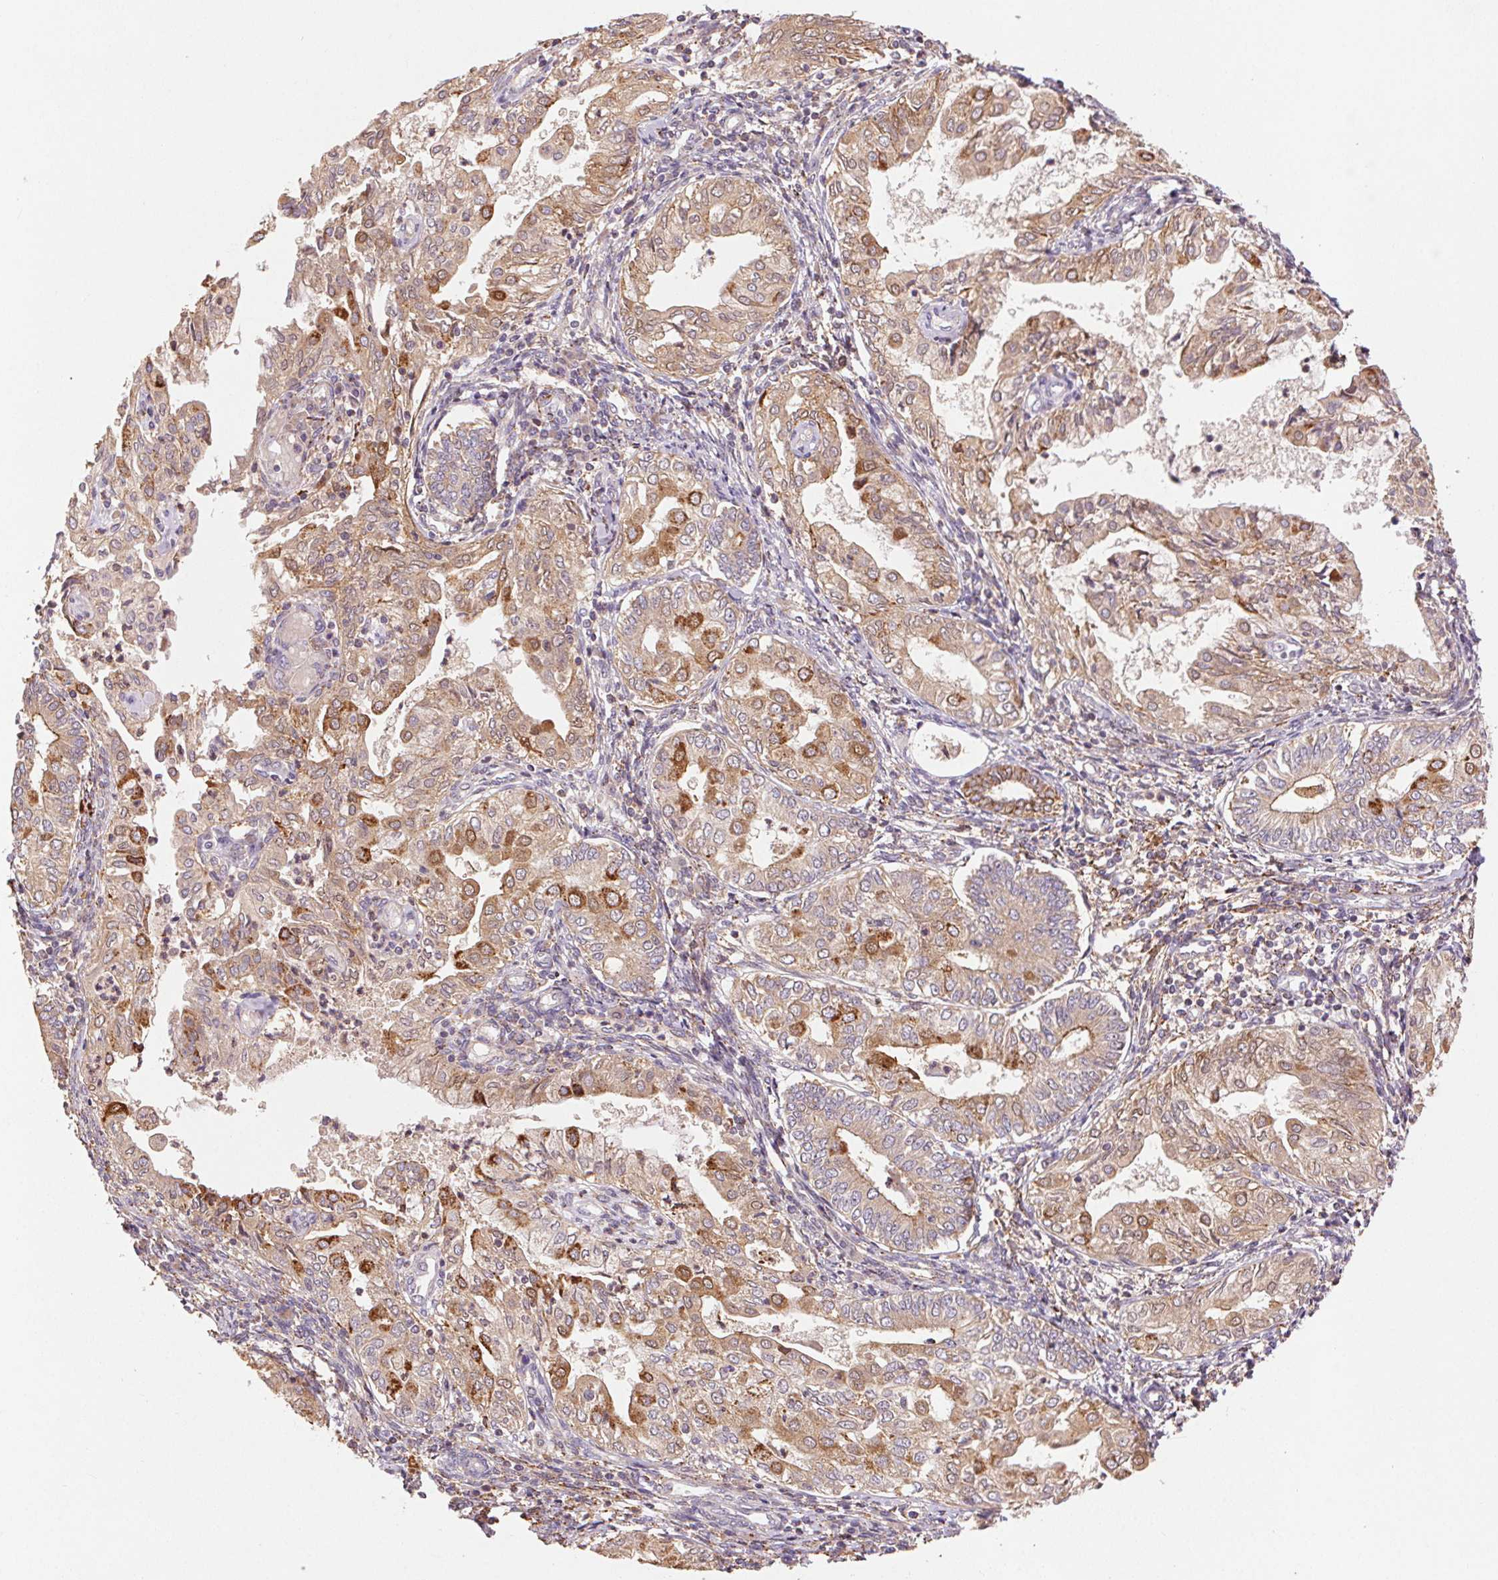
{"staining": {"intensity": "moderate", "quantity": ">75%", "location": "cytoplasmic/membranous"}, "tissue": "endometrial cancer", "cell_type": "Tumor cells", "image_type": "cancer", "snomed": [{"axis": "morphology", "description": "Adenocarcinoma, NOS"}, {"axis": "topography", "description": "Endometrium"}], "caption": "A brown stain highlights moderate cytoplasmic/membranous positivity of a protein in human endometrial cancer (adenocarcinoma) tumor cells.", "gene": "FNBP1L", "patient": {"sex": "female", "age": 68}}